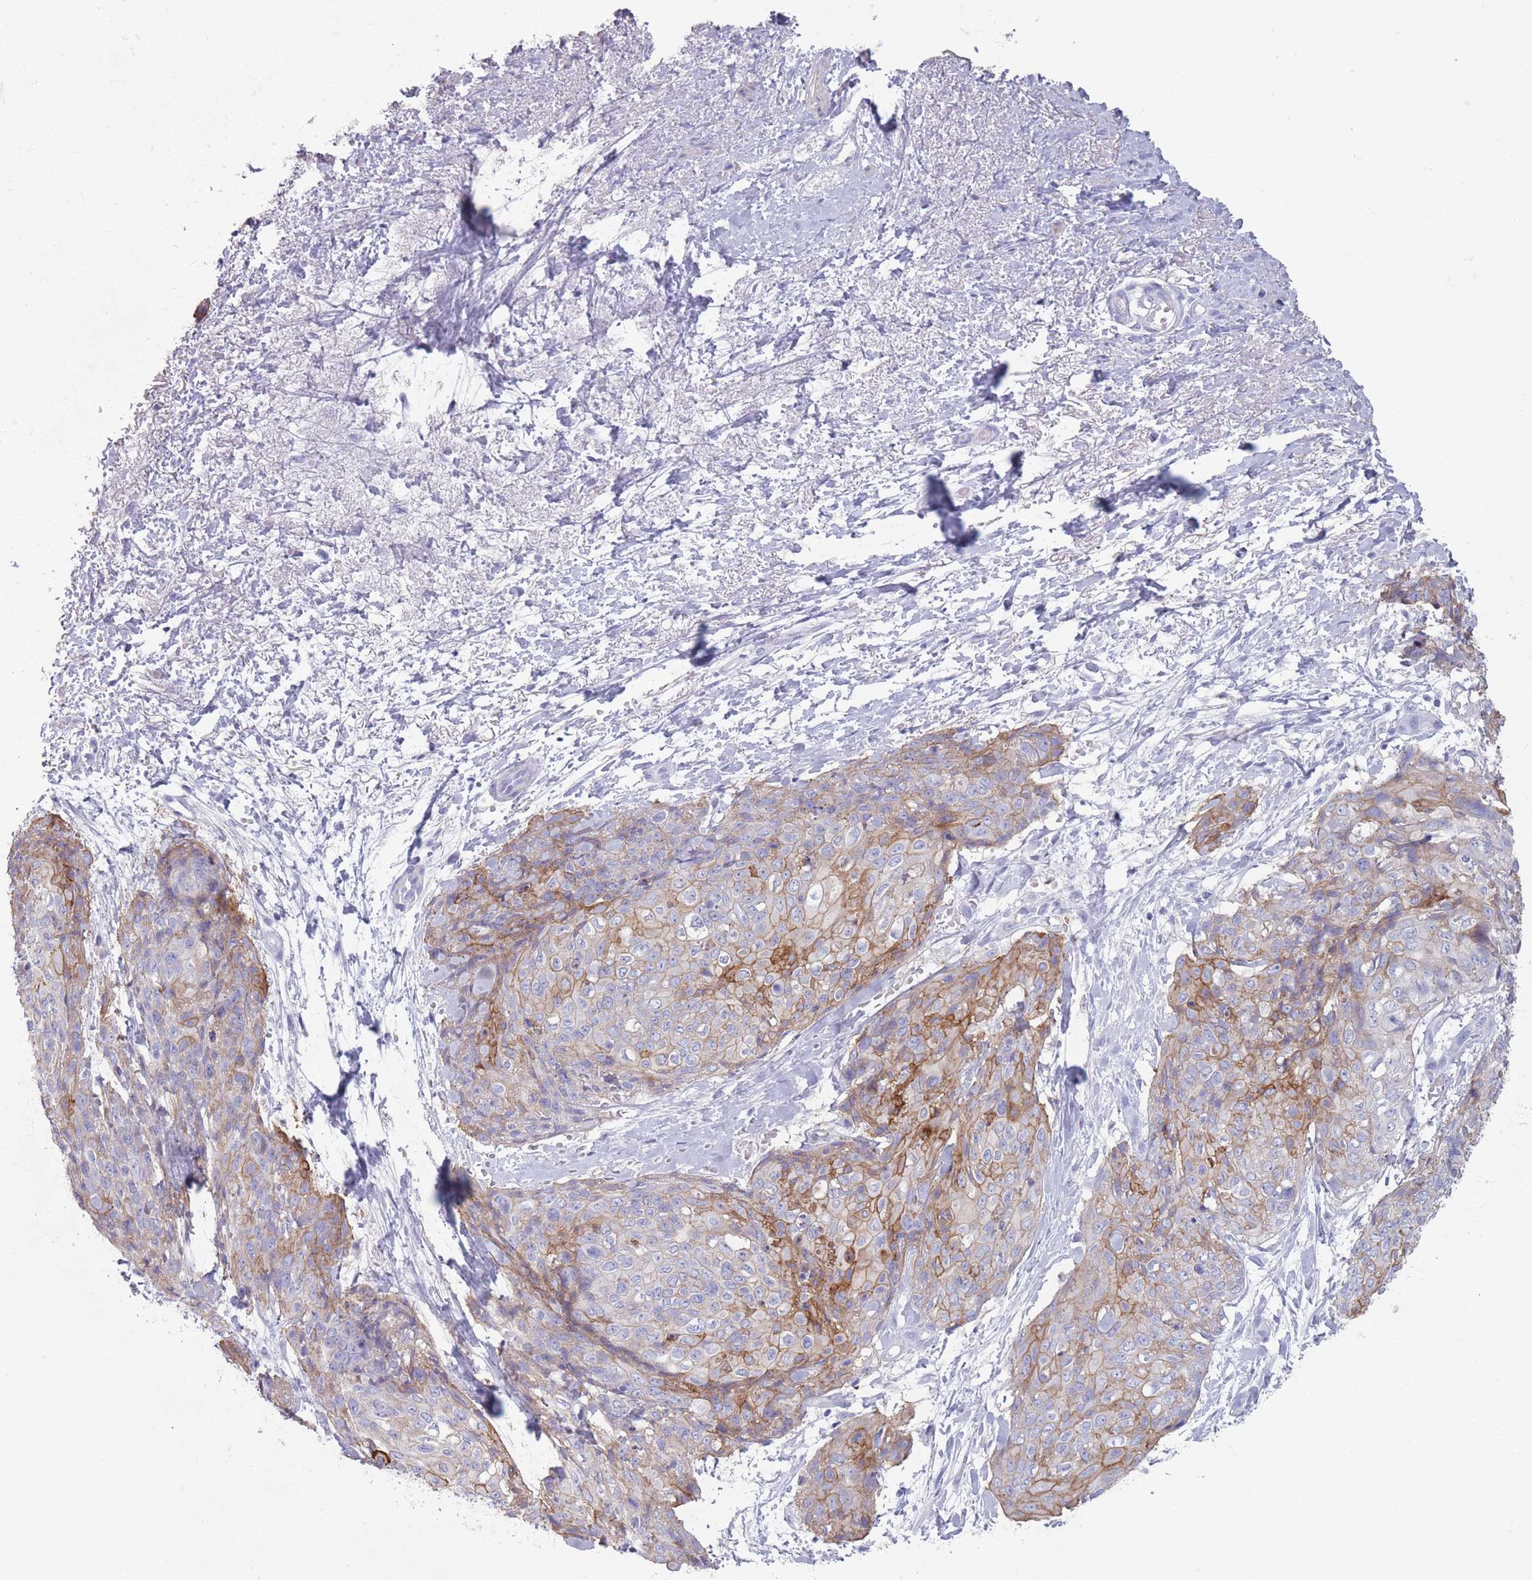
{"staining": {"intensity": "moderate", "quantity": "<25%", "location": "cytoplasmic/membranous"}, "tissue": "skin cancer", "cell_type": "Tumor cells", "image_type": "cancer", "snomed": [{"axis": "morphology", "description": "Squamous cell carcinoma, NOS"}, {"axis": "topography", "description": "Skin"}, {"axis": "topography", "description": "Vulva"}], "caption": "A photomicrograph of squamous cell carcinoma (skin) stained for a protein demonstrates moderate cytoplasmic/membranous brown staining in tumor cells. (brown staining indicates protein expression, while blue staining denotes nuclei).", "gene": "RHBG", "patient": {"sex": "female", "age": 85}}